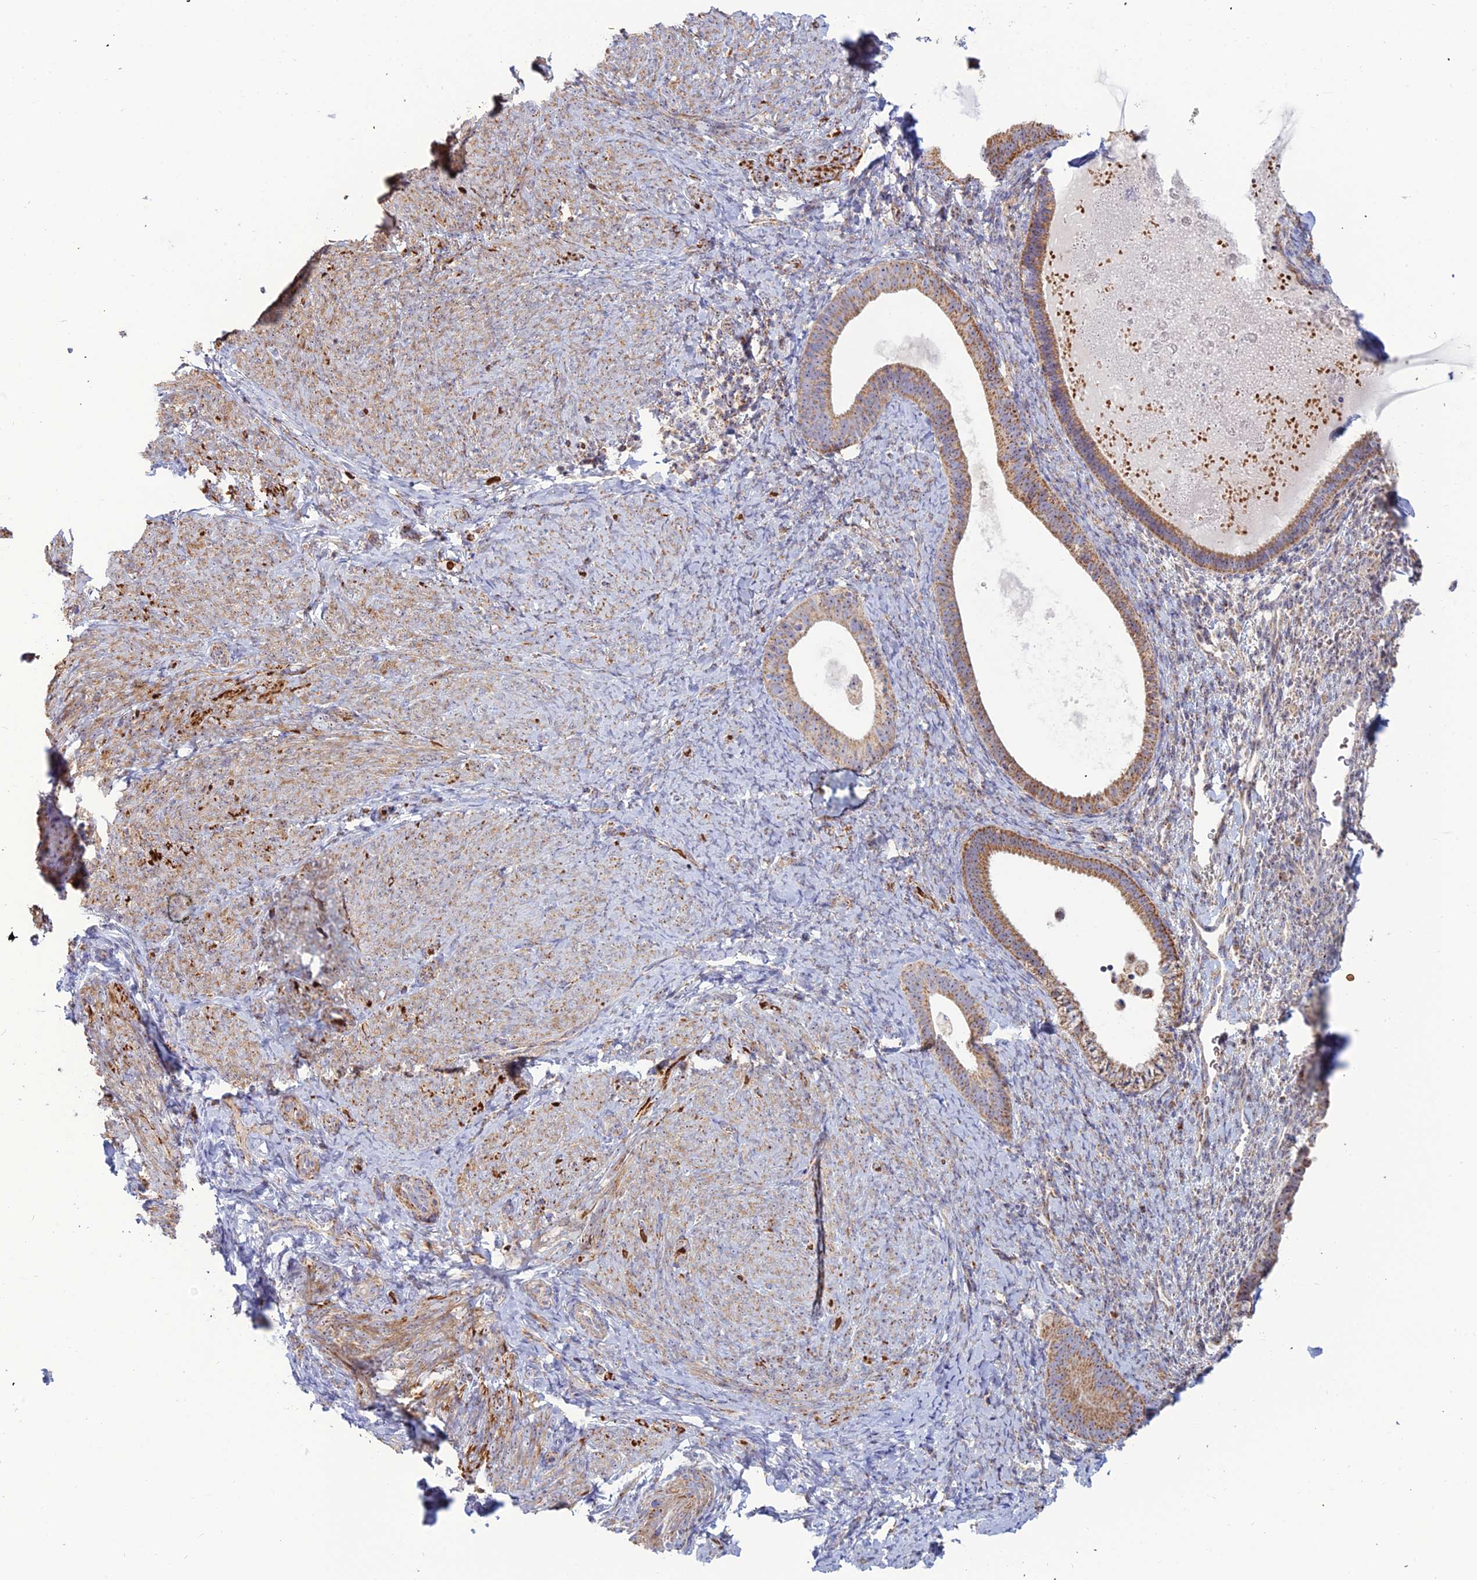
{"staining": {"intensity": "weak", "quantity": "25%-75%", "location": "cytoplasmic/membranous"}, "tissue": "endometrium", "cell_type": "Cells in endometrial stroma", "image_type": "normal", "snomed": [{"axis": "morphology", "description": "Normal tissue, NOS"}, {"axis": "topography", "description": "Endometrium"}], "caption": "Immunohistochemistry (IHC) of normal endometrium reveals low levels of weak cytoplasmic/membranous expression in about 25%-75% of cells in endometrial stroma. (brown staining indicates protein expression, while blue staining denotes nuclei).", "gene": "SLC35F4", "patient": {"sex": "female", "age": 65}}